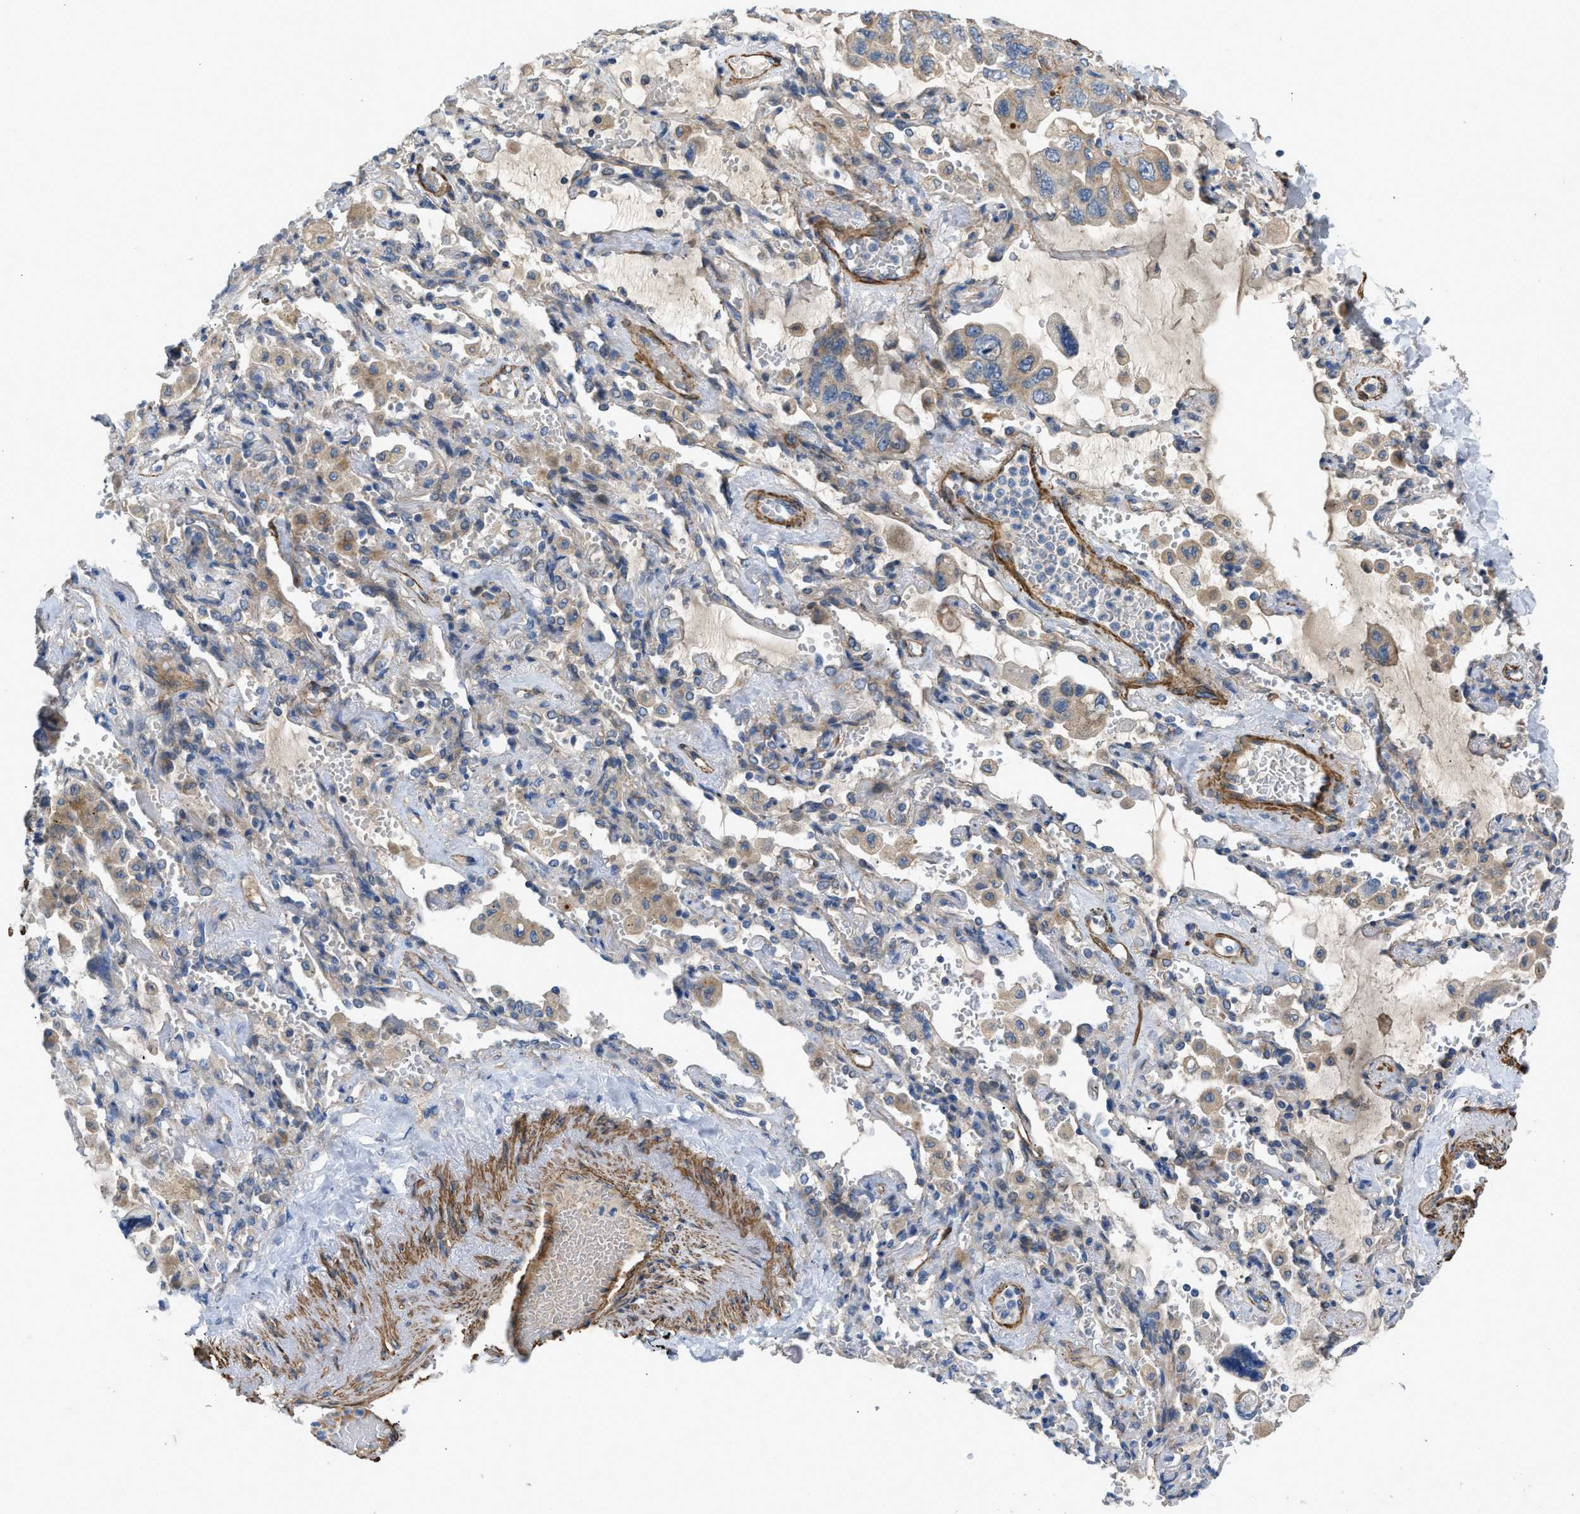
{"staining": {"intensity": "moderate", "quantity": "25%-75%", "location": "cytoplasmic/membranous"}, "tissue": "lung cancer", "cell_type": "Tumor cells", "image_type": "cancer", "snomed": [{"axis": "morphology", "description": "Squamous cell carcinoma, NOS"}, {"axis": "topography", "description": "Lung"}], "caption": "Immunohistochemistry (IHC) (DAB (3,3'-diaminobenzidine)) staining of lung squamous cell carcinoma displays moderate cytoplasmic/membranous protein expression in about 25%-75% of tumor cells.", "gene": "BMPR1A", "patient": {"sex": "female", "age": 73}}